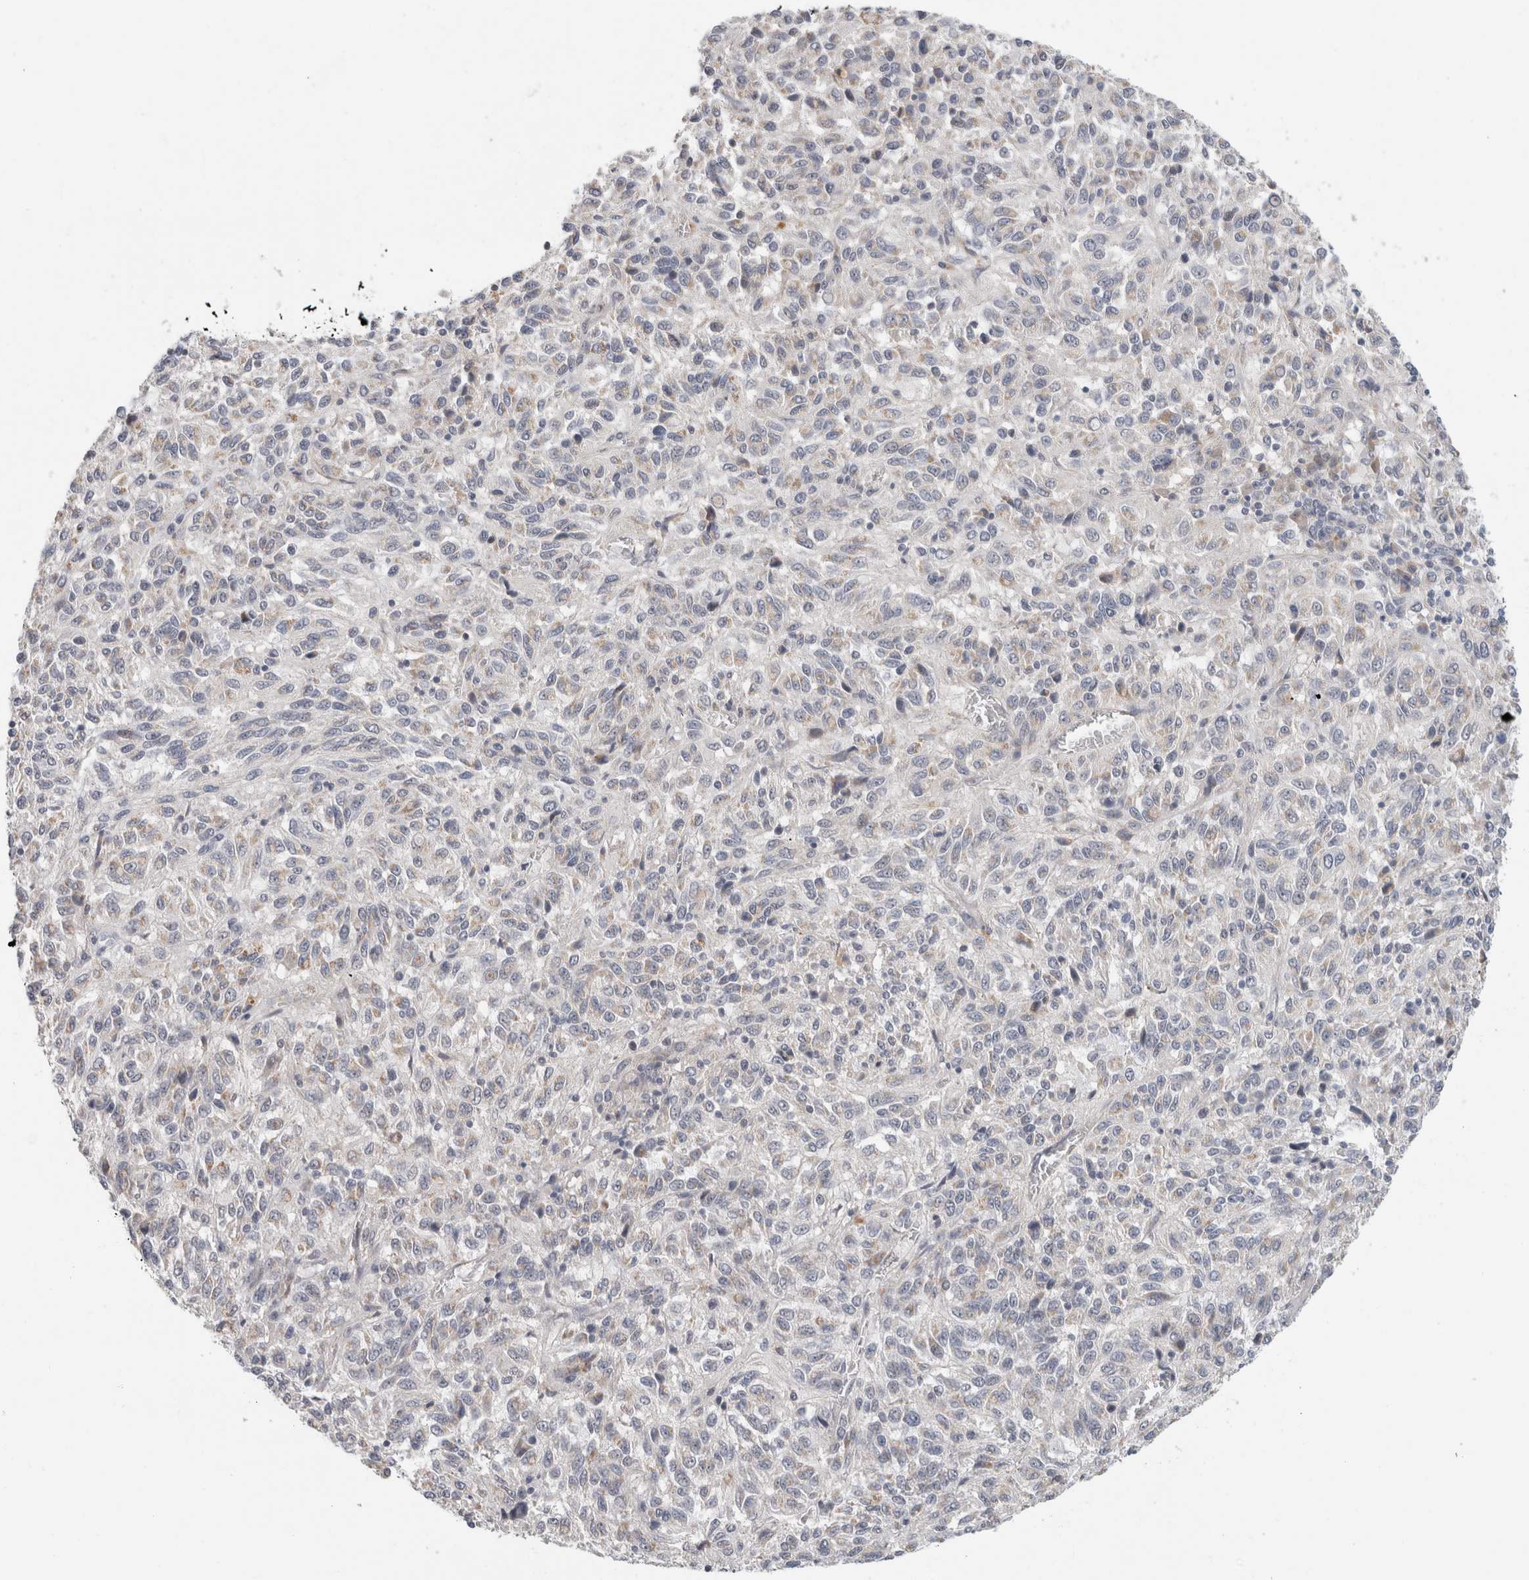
{"staining": {"intensity": "negative", "quantity": "none", "location": "none"}, "tissue": "melanoma", "cell_type": "Tumor cells", "image_type": "cancer", "snomed": [{"axis": "morphology", "description": "Malignant melanoma, Metastatic site"}, {"axis": "topography", "description": "Lung"}], "caption": "An immunohistochemistry histopathology image of melanoma is shown. There is no staining in tumor cells of melanoma.", "gene": "HCN3", "patient": {"sex": "male", "age": 64}}